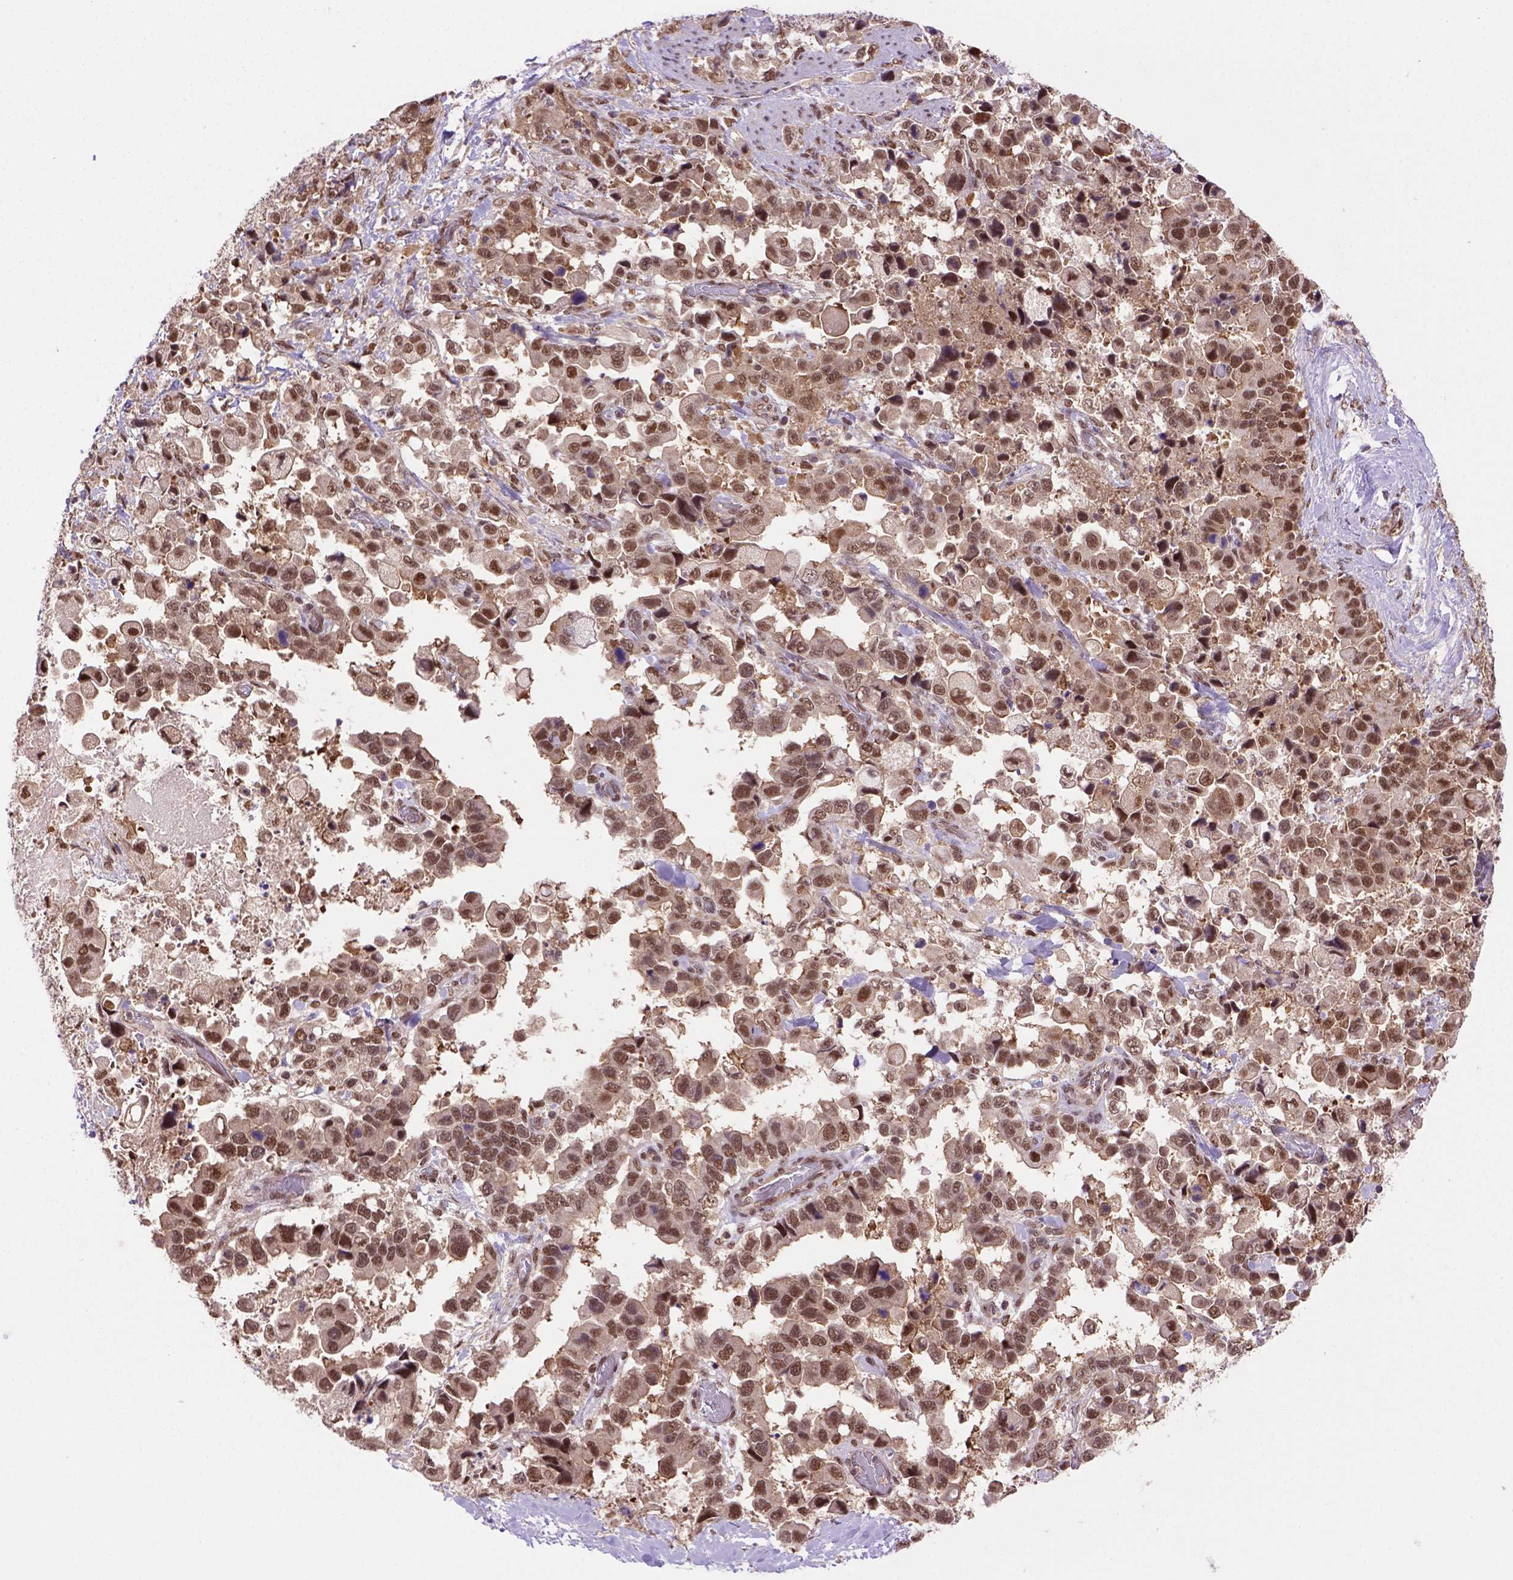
{"staining": {"intensity": "moderate", "quantity": ">75%", "location": "cytoplasmic/membranous,nuclear"}, "tissue": "stomach cancer", "cell_type": "Tumor cells", "image_type": "cancer", "snomed": [{"axis": "morphology", "description": "Adenocarcinoma, NOS"}, {"axis": "topography", "description": "Stomach"}], "caption": "Immunohistochemistry (IHC) image of human stomach cancer stained for a protein (brown), which exhibits medium levels of moderate cytoplasmic/membranous and nuclear expression in about >75% of tumor cells.", "gene": "PSMC2", "patient": {"sex": "male", "age": 59}}